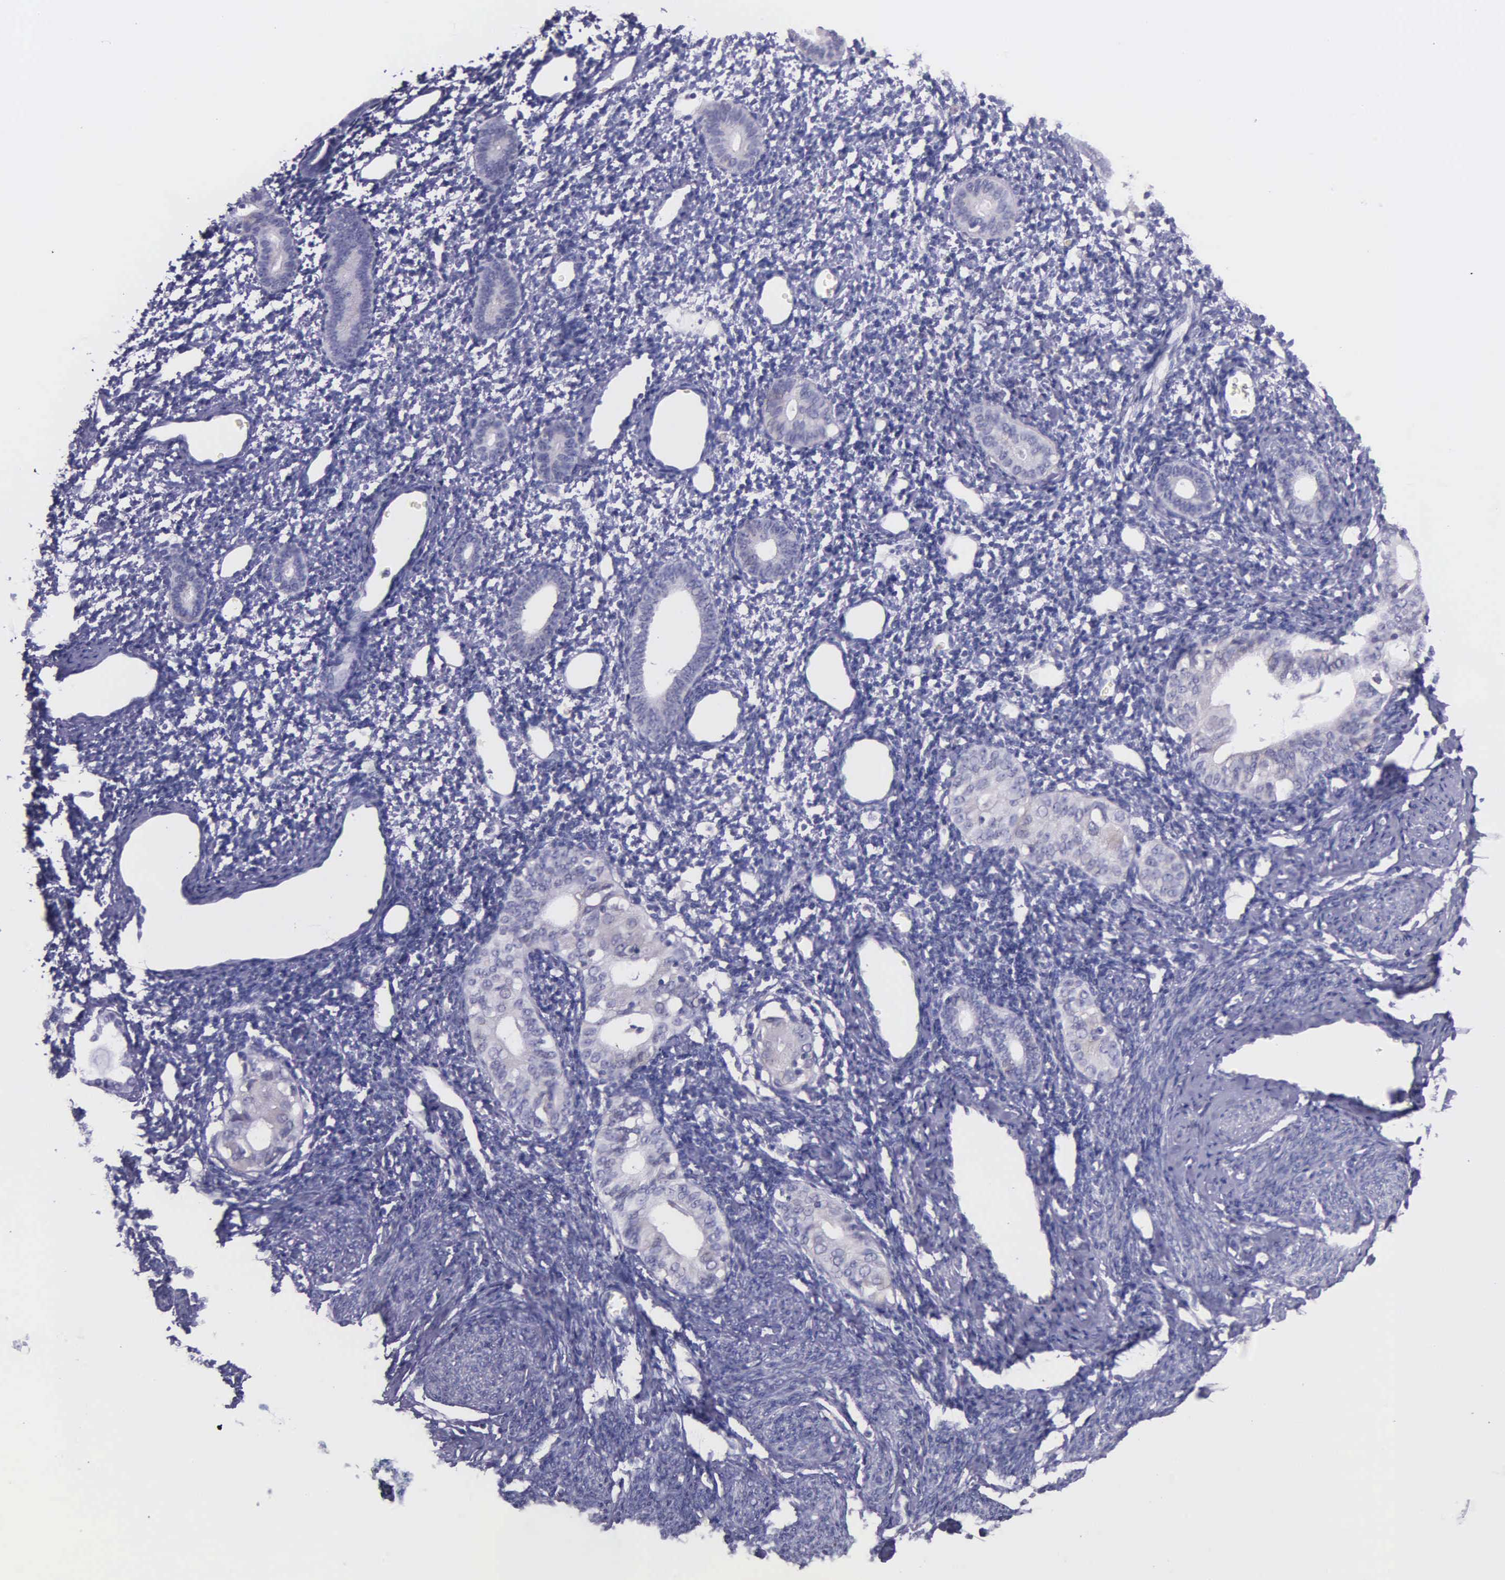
{"staining": {"intensity": "negative", "quantity": "none", "location": "none"}, "tissue": "endometrium", "cell_type": "Cells in endometrial stroma", "image_type": "normal", "snomed": [{"axis": "morphology", "description": "Normal tissue, NOS"}, {"axis": "morphology", "description": "Neoplasm, benign, NOS"}, {"axis": "topography", "description": "Uterus"}], "caption": "This is a image of IHC staining of benign endometrium, which shows no positivity in cells in endometrial stroma. (Brightfield microscopy of DAB immunohistochemistry at high magnification).", "gene": "THSD7A", "patient": {"sex": "female", "age": 55}}